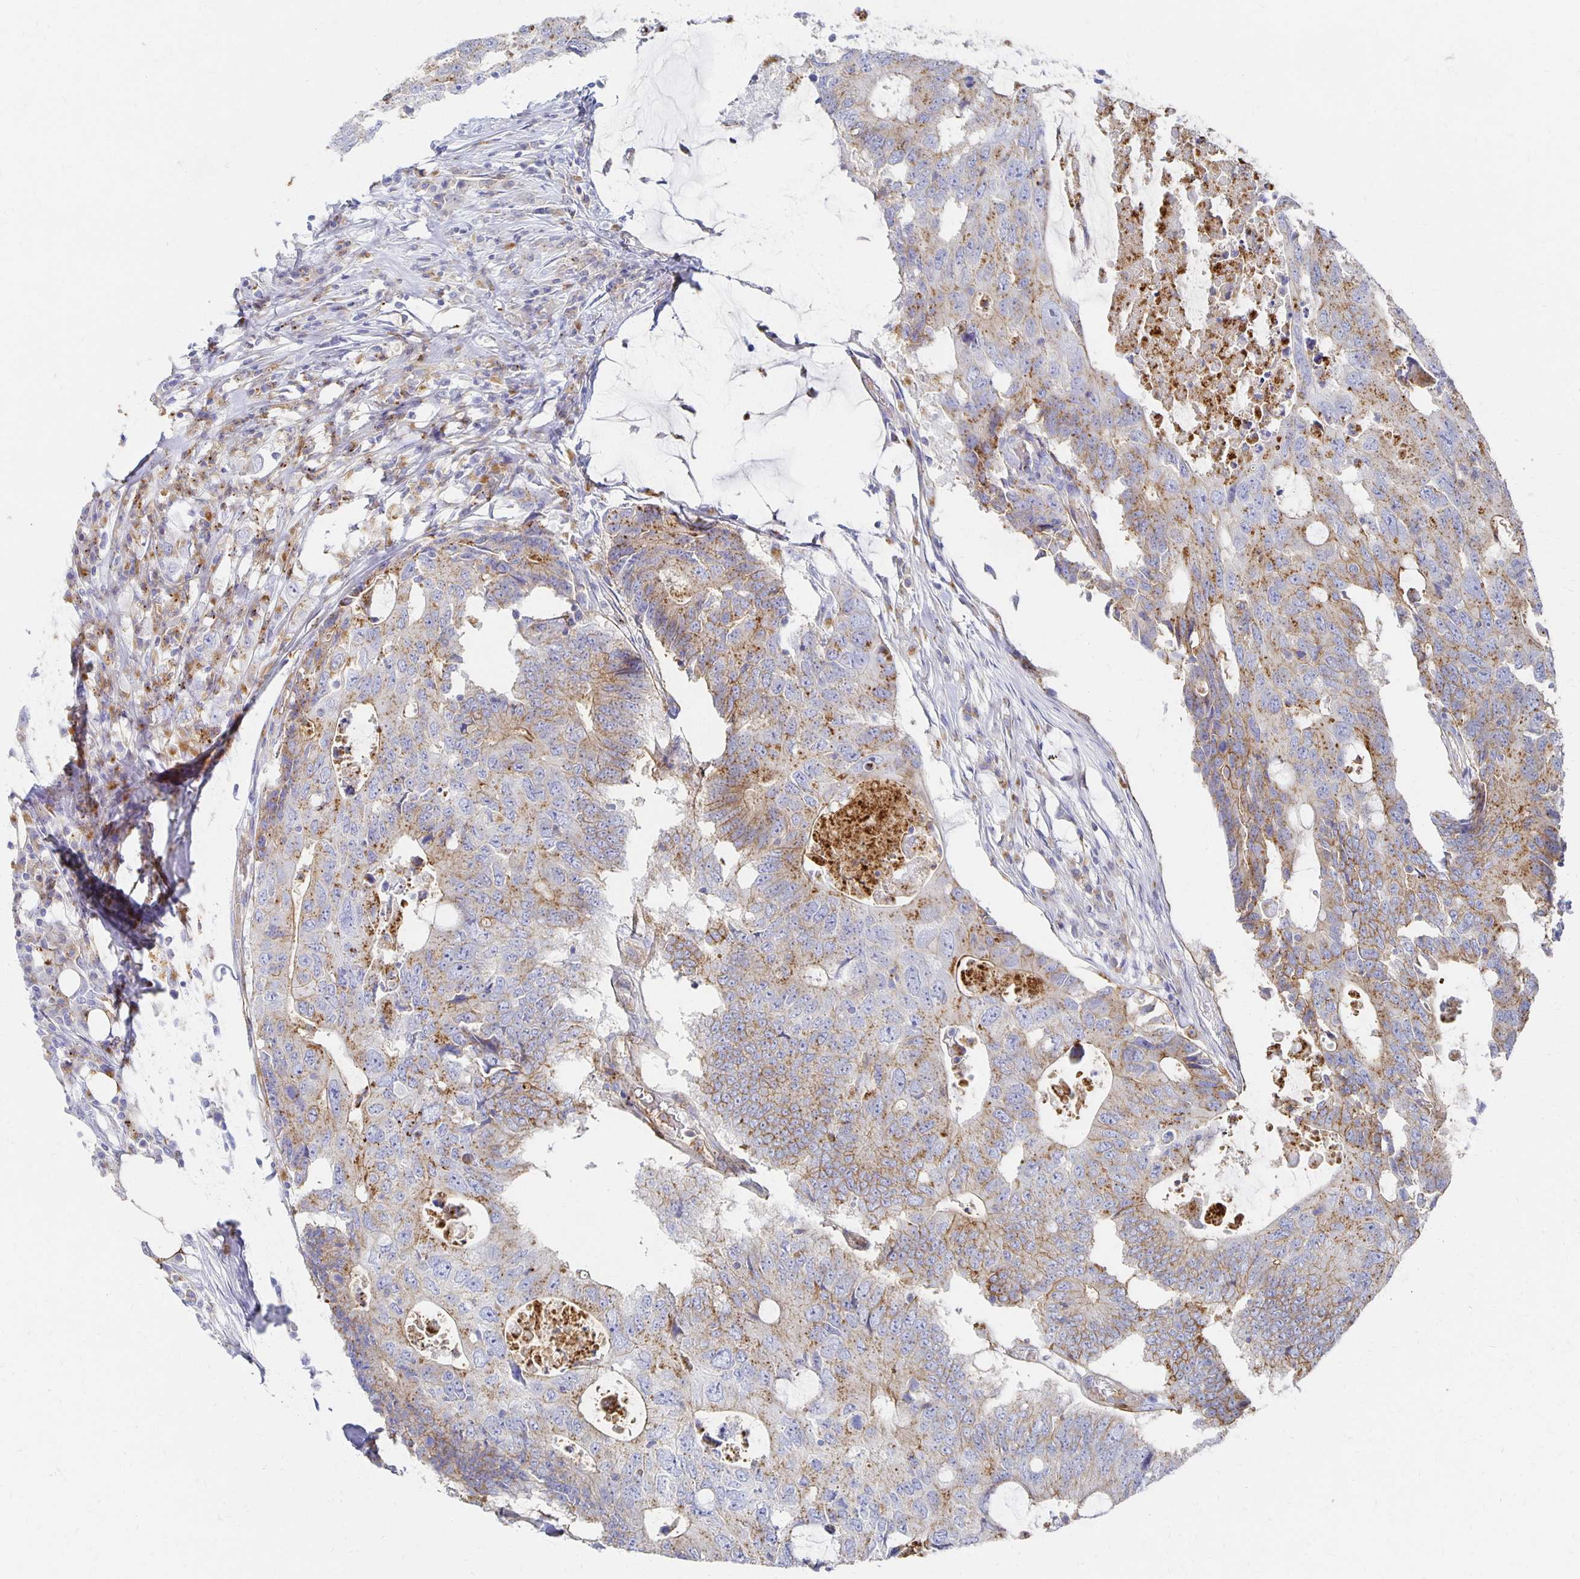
{"staining": {"intensity": "moderate", "quantity": "25%-75%", "location": "cytoplasmic/membranous"}, "tissue": "colorectal cancer", "cell_type": "Tumor cells", "image_type": "cancer", "snomed": [{"axis": "morphology", "description": "Adenocarcinoma, NOS"}, {"axis": "topography", "description": "Colon"}], "caption": "Immunohistochemistry (IHC) photomicrograph of neoplastic tissue: colorectal adenocarcinoma stained using immunohistochemistry (IHC) displays medium levels of moderate protein expression localized specifically in the cytoplasmic/membranous of tumor cells, appearing as a cytoplasmic/membranous brown color.", "gene": "TAAR1", "patient": {"sex": "male", "age": 71}}